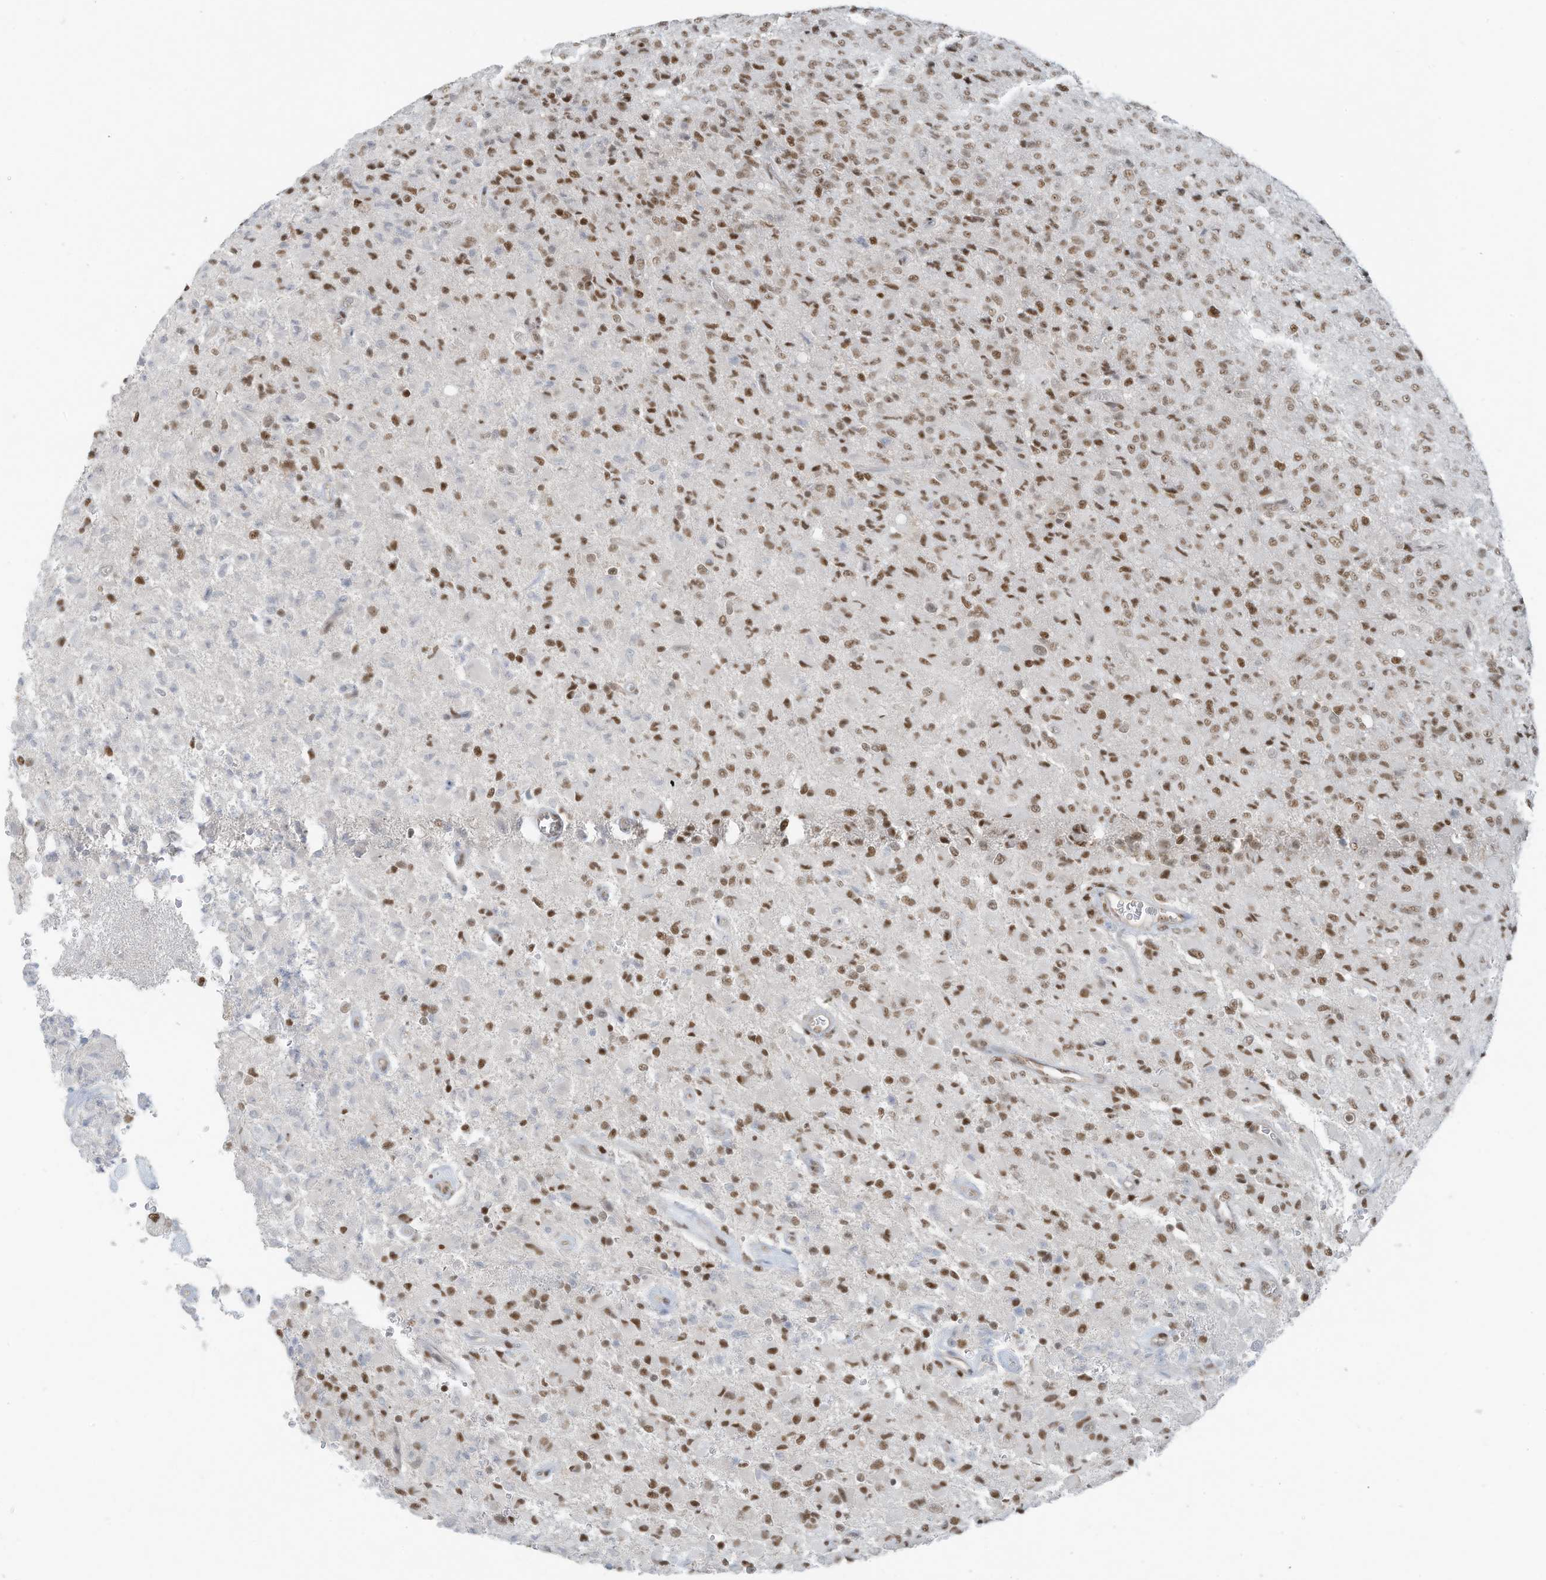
{"staining": {"intensity": "moderate", "quantity": ">75%", "location": "nuclear"}, "tissue": "glioma", "cell_type": "Tumor cells", "image_type": "cancer", "snomed": [{"axis": "morphology", "description": "Glioma, malignant, High grade"}, {"axis": "topography", "description": "Brain"}], "caption": "There is medium levels of moderate nuclear staining in tumor cells of glioma, as demonstrated by immunohistochemical staining (brown color).", "gene": "DBR1", "patient": {"sex": "female", "age": 57}}